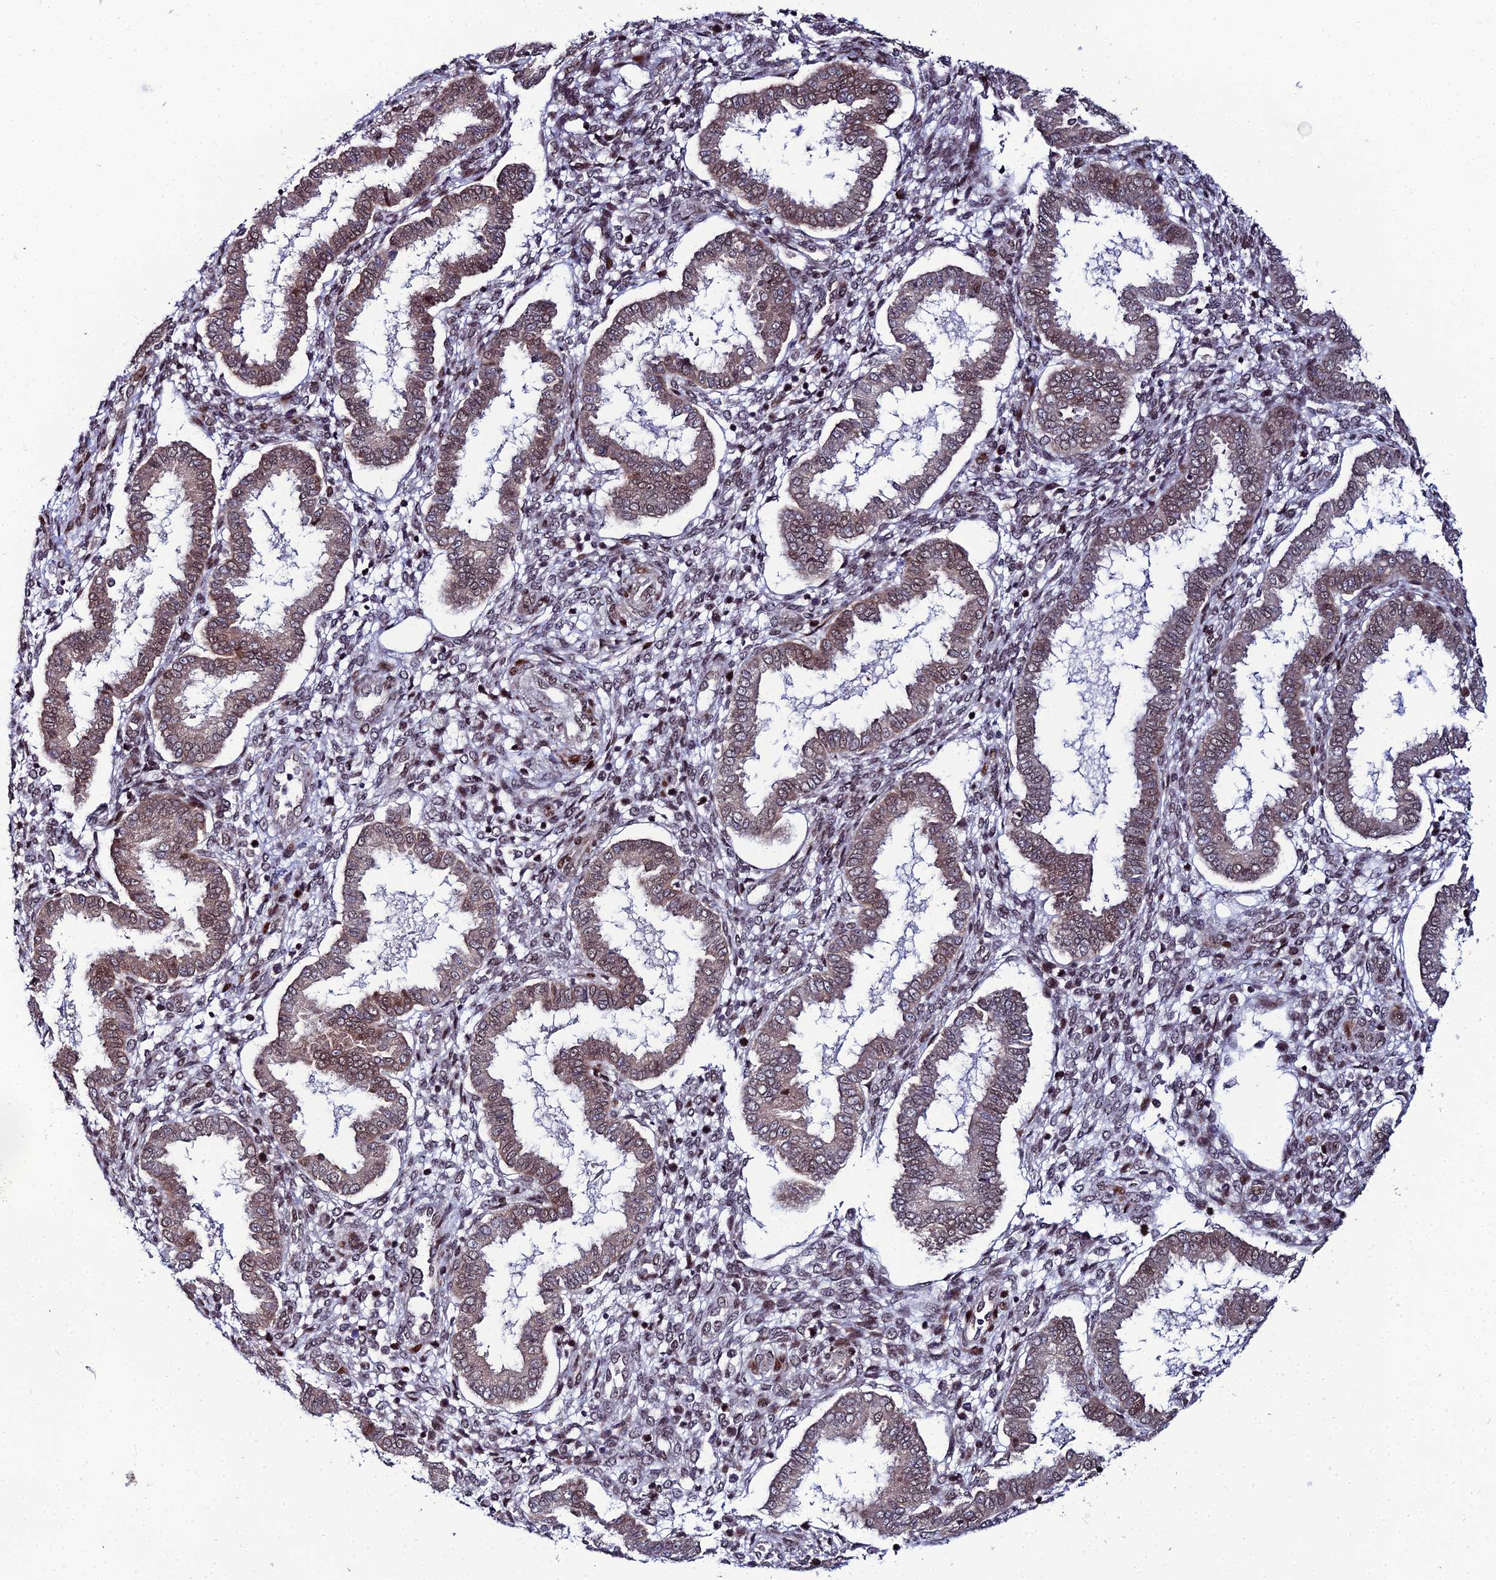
{"staining": {"intensity": "strong", "quantity": "25%-75%", "location": "nuclear"}, "tissue": "endometrium", "cell_type": "Cells in endometrial stroma", "image_type": "normal", "snomed": [{"axis": "morphology", "description": "Normal tissue, NOS"}, {"axis": "topography", "description": "Endometrium"}], "caption": "A brown stain labels strong nuclear staining of a protein in cells in endometrial stroma of normal endometrium.", "gene": "ZNF668", "patient": {"sex": "female", "age": 24}}